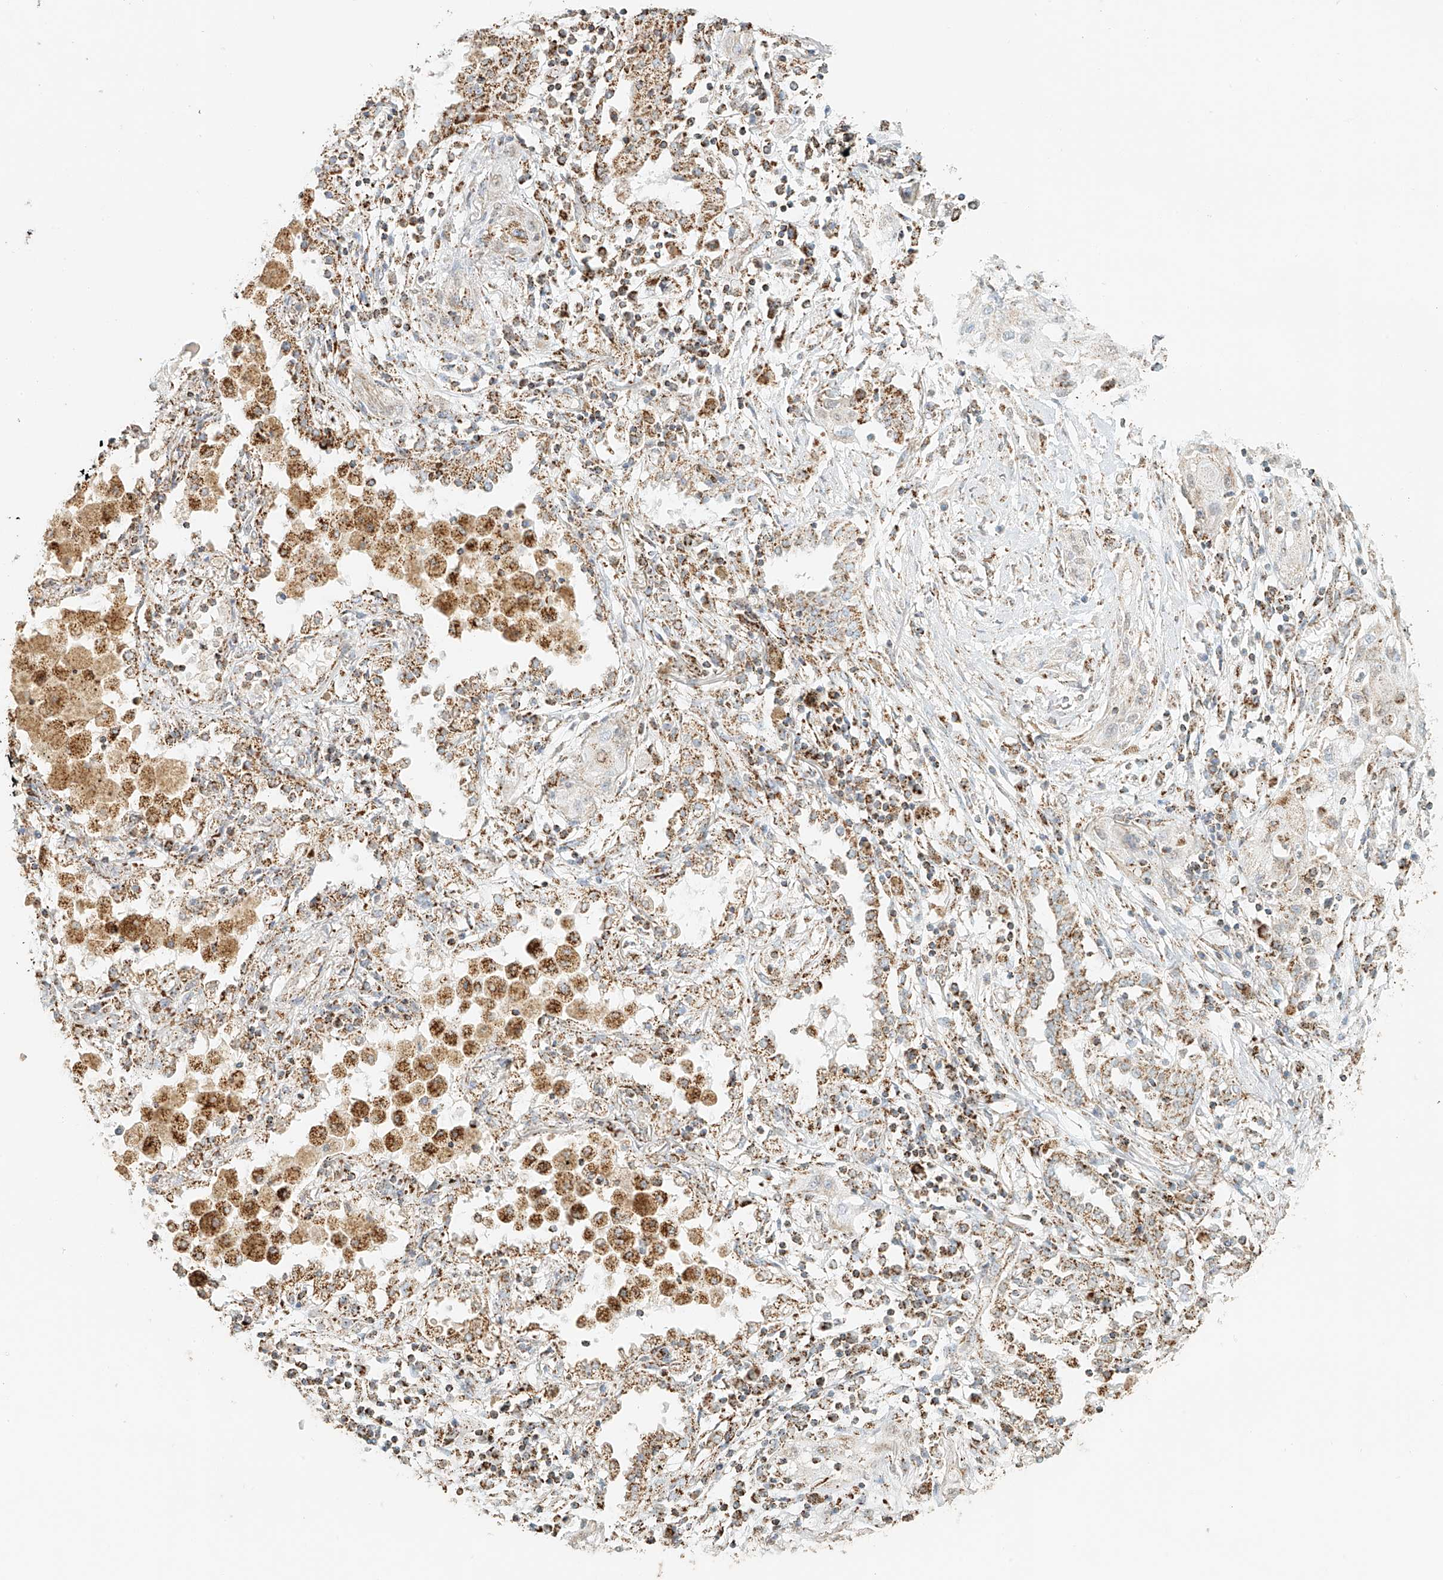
{"staining": {"intensity": "weak", "quantity": "<25%", "location": "cytoplasmic/membranous"}, "tissue": "lung cancer", "cell_type": "Tumor cells", "image_type": "cancer", "snomed": [{"axis": "morphology", "description": "Squamous cell carcinoma, NOS"}, {"axis": "topography", "description": "Lung"}], "caption": "Protein analysis of lung squamous cell carcinoma reveals no significant positivity in tumor cells. (Brightfield microscopy of DAB immunohistochemistry at high magnification).", "gene": "MIPEP", "patient": {"sex": "female", "age": 47}}